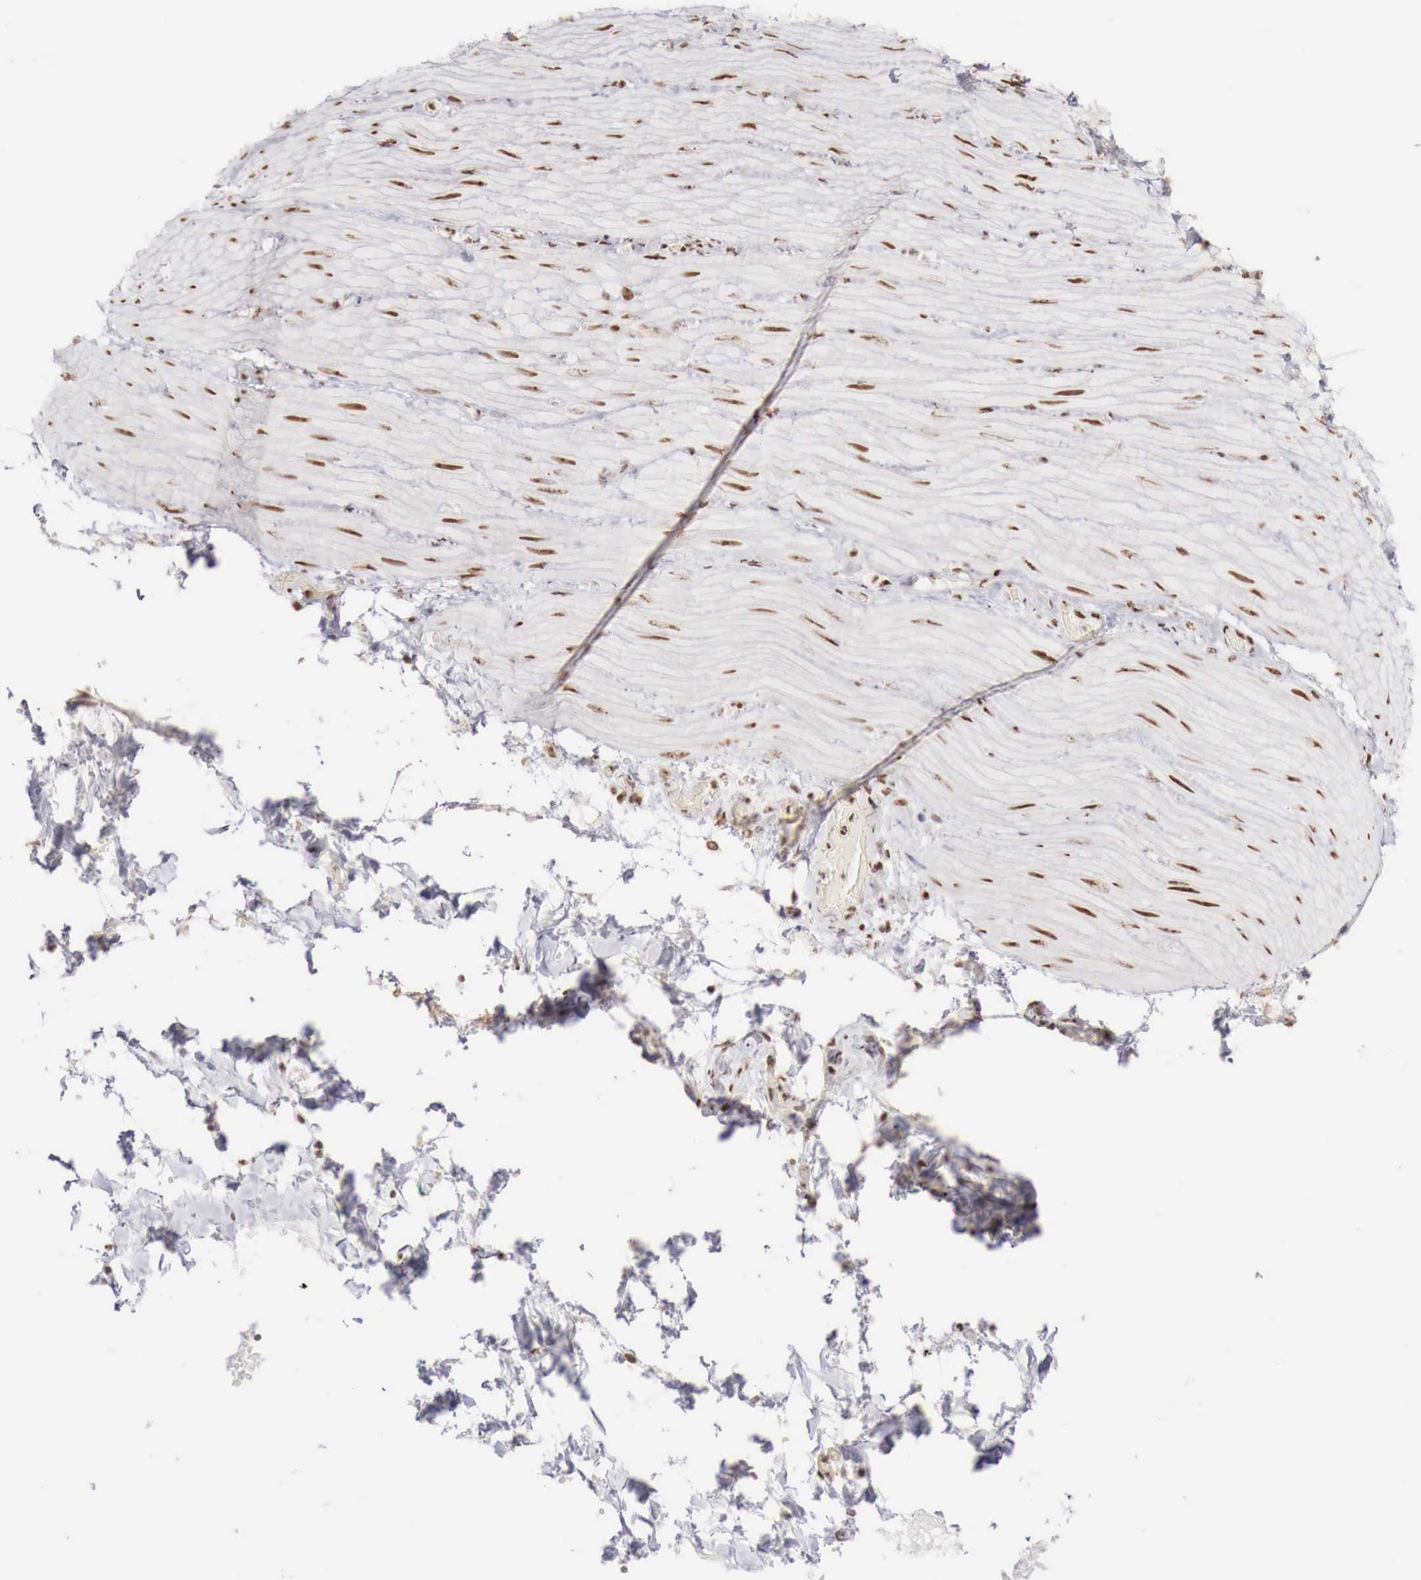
{"staining": {"intensity": "strong", "quantity": "25%-75%", "location": "nuclear"}, "tissue": "smooth muscle", "cell_type": "Smooth muscle cells", "image_type": "normal", "snomed": [{"axis": "morphology", "description": "Normal tissue, NOS"}, {"axis": "topography", "description": "Duodenum"}], "caption": "Immunohistochemistry (IHC) micrograph of benign smooth muscle: smooth muscle stained using IHC demonstrates high levels of strong protein expression localized specifically in the nuclear of smooth muscle cells, appearing as a nuclear brown color.", "gene": "PHF14", "patient": {"sex": "male", "age": 63}}